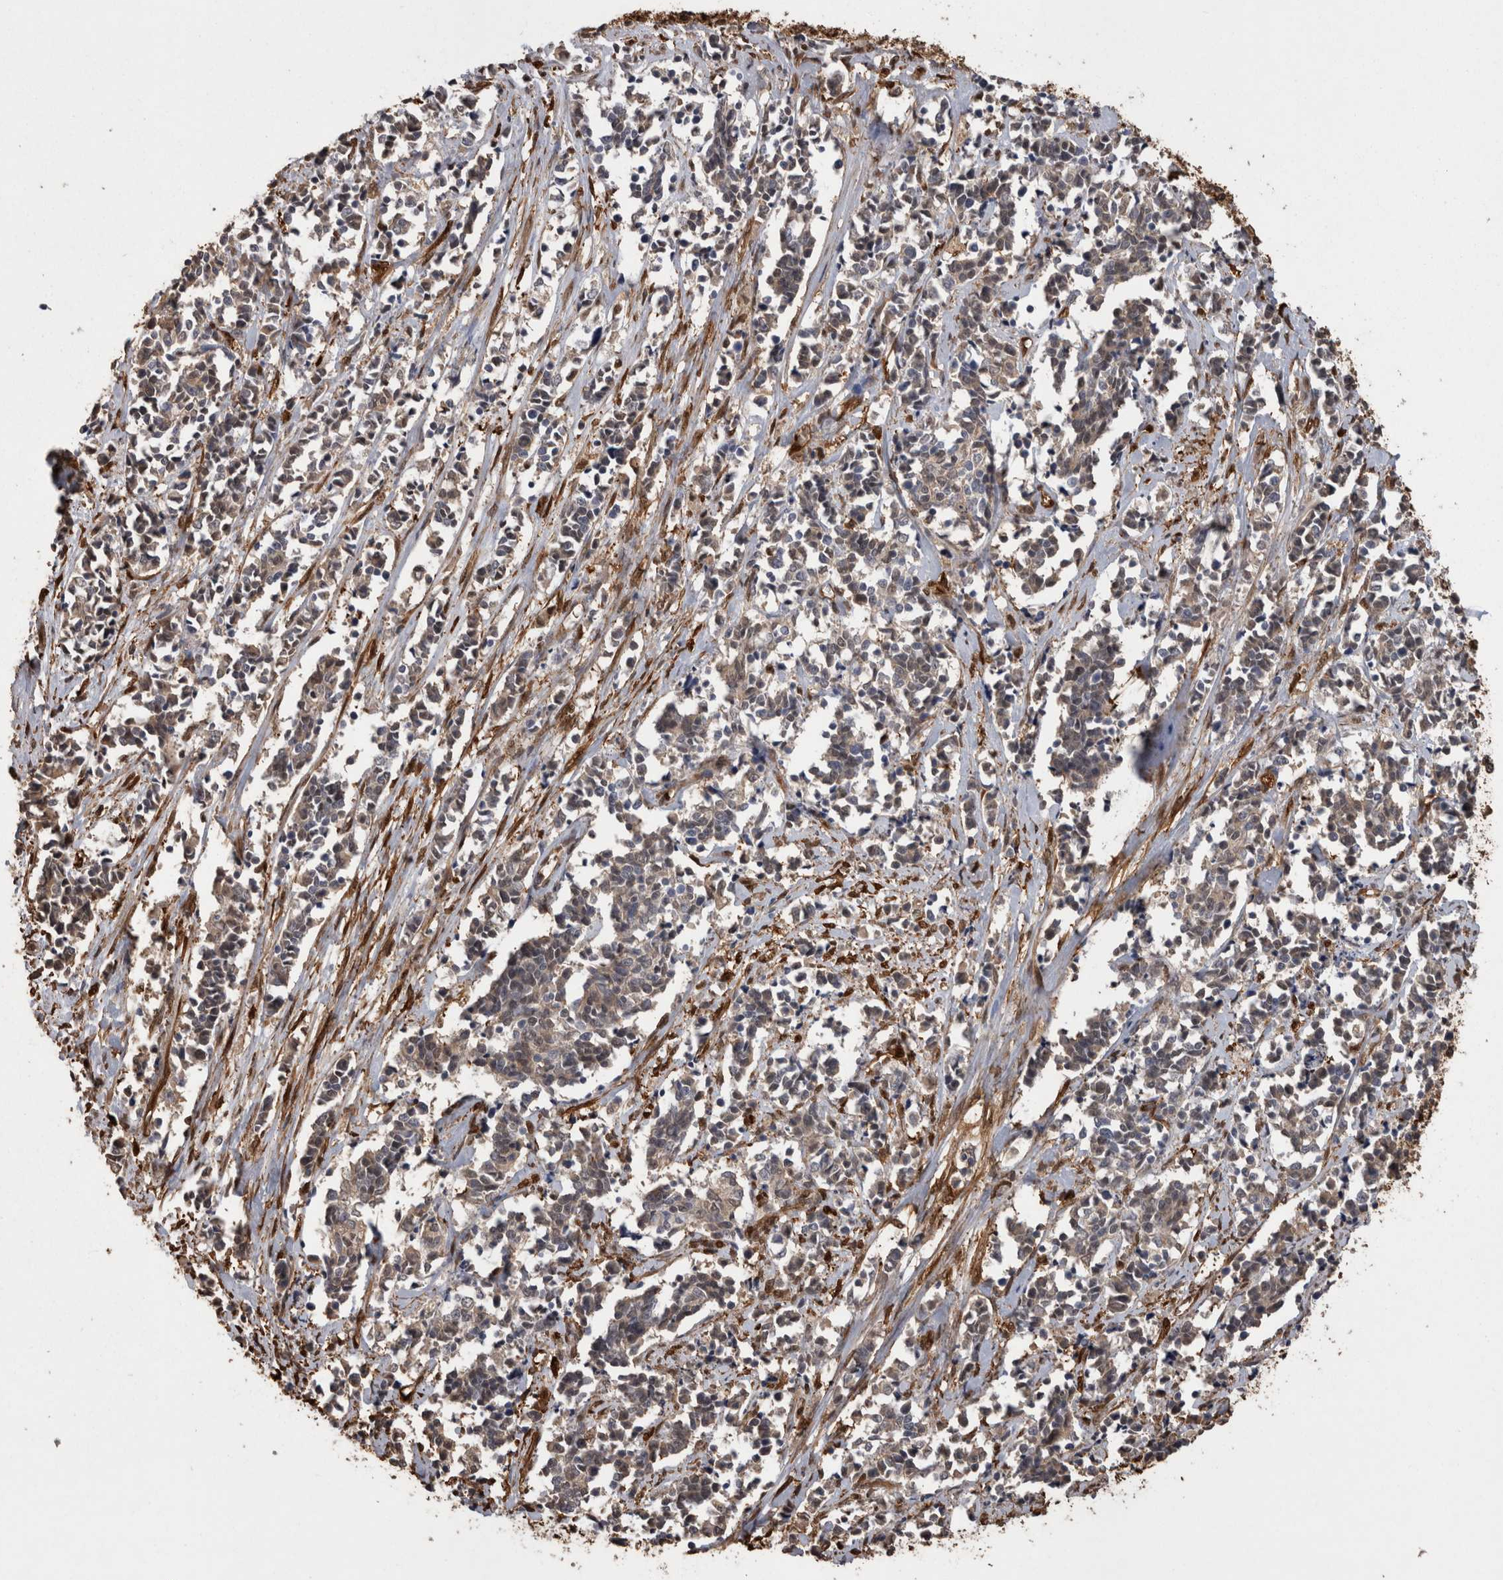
{"staining": {"intensity": "weak", "quantity": "25%-75%", "location": "cytoplasmic/membranous,nuclear"}, "tissue": "cervical cancer", "cell_type": "Tumor cells", "image_type": "cancer", "snomed": [{"axis": "morphology", "description": "Squamous cell carcinoma, NOS"}, {"axis": "topography", "description": "Cervix"}], "caption": "Cervical cancer was stained to show a protein in brown. There is low levels of weak cytoplasmic/membranous and nuclear positivity in approximately 25%-75% of tumor cells. The protein of interest is shown in brown color, while the nuclei are stained blue.", "gene": "LXN", "patient": {"sex": "female", "age": 35}}